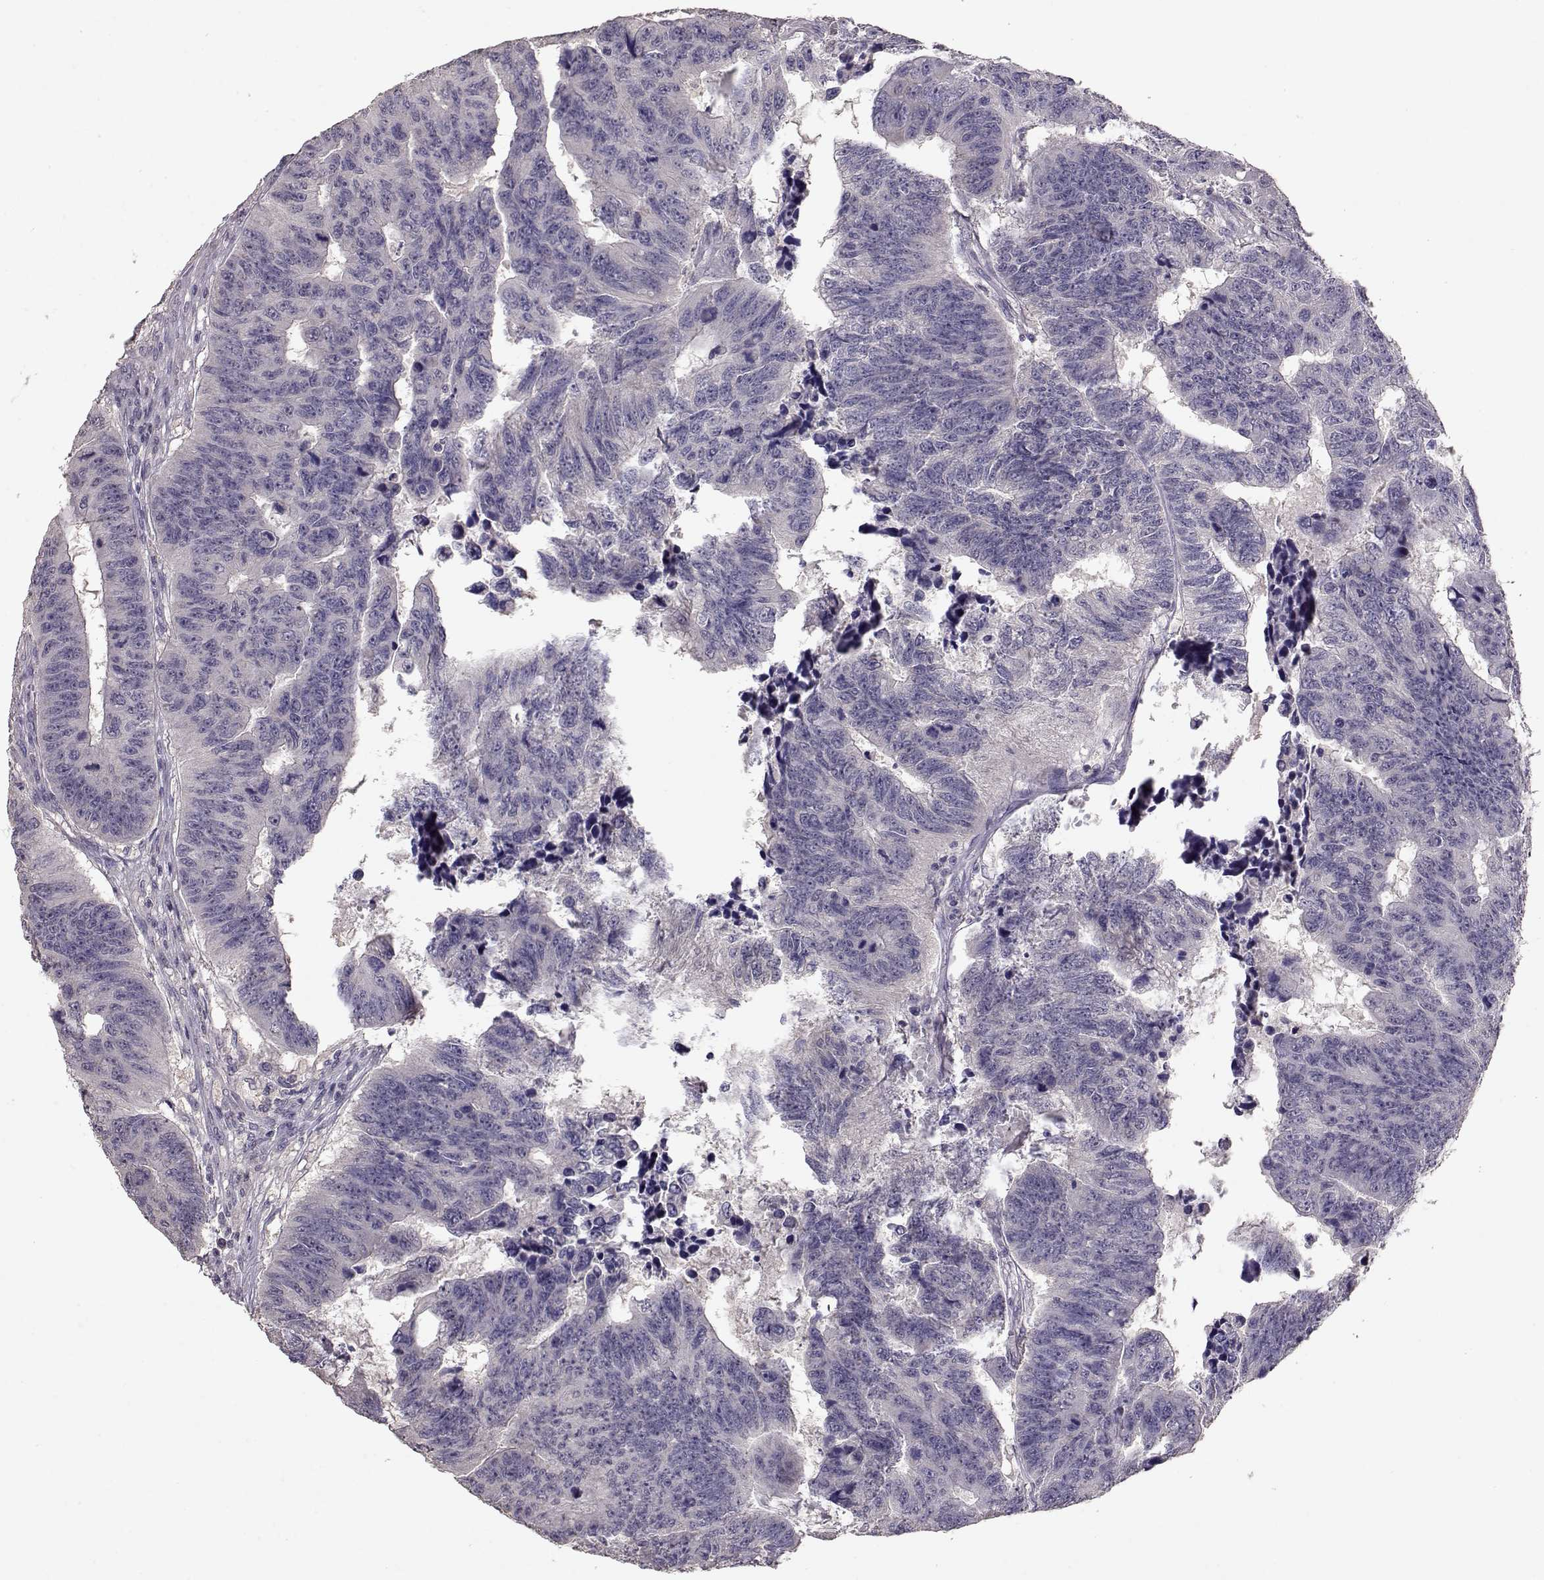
{"staining": {"intensity": "negative", "quantity": "none", "location": "none"}, "tissue": "colorectal cancer", "cell_type": "Tumor cells", "image_type": "cancer", "snomed": [{"axis": "morphology", "description": "Adenocarcinoma, NOS"}, {"axis": "topography", "description": "Appendix"}, {"axis": "topography", "description": "Colon"}, {"axis": "topography", "description": "Cecum"}, {"axis": "topography", "description": "Colon asc"}], "caption": "High magnification brightfield microscopy of colorectal cancer stained with DAB (3,3'-diaminobenzidine) (brown) and counterstained with hematoxylin (blue): tumor cells show no significant expression.", "gene": "PMCH", "patient": {"sex": "female", "age": 85}}